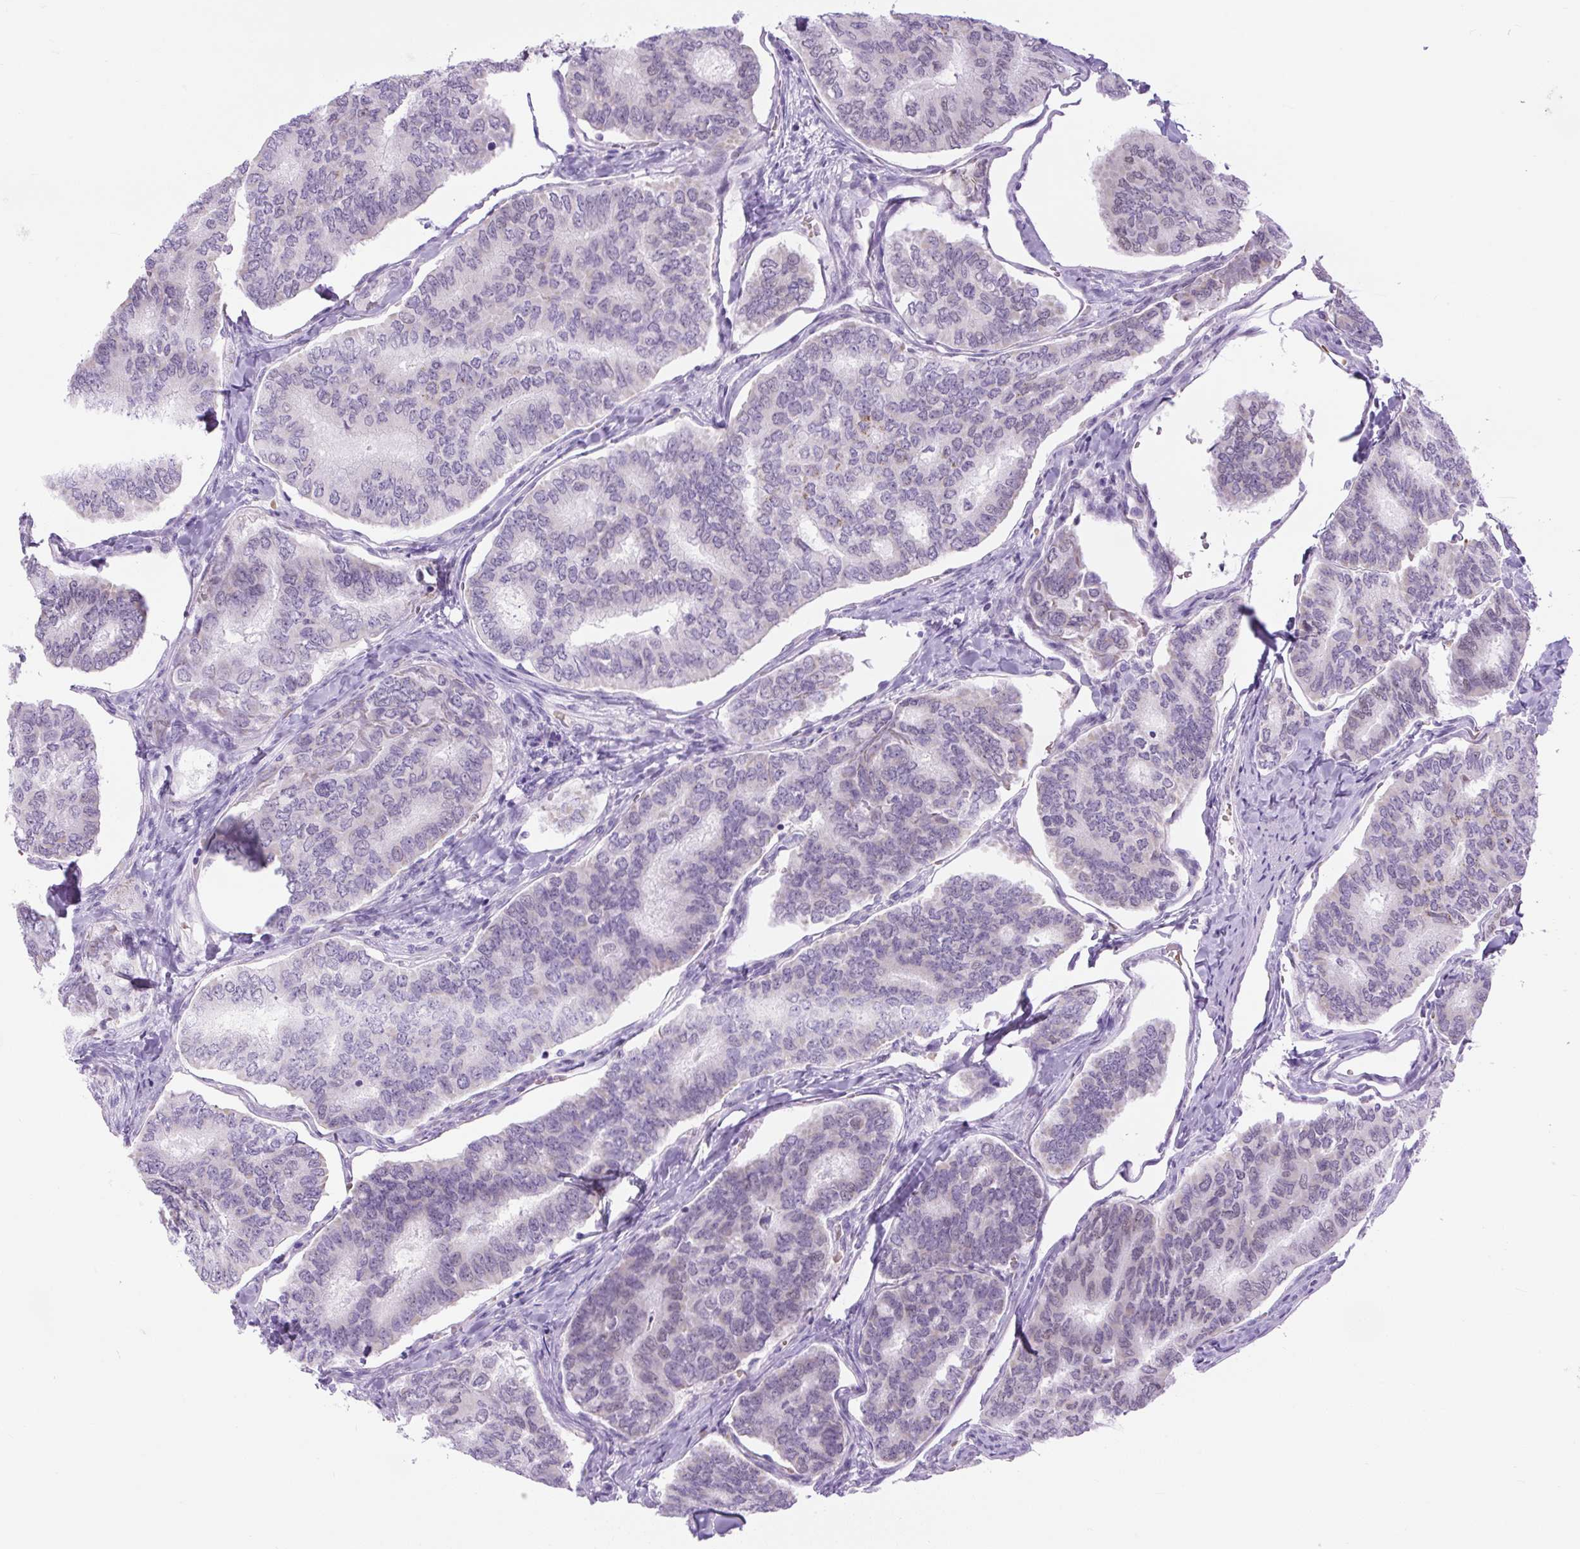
{"staining": {"intensity": "weak", "quantity": "<25%", "location": "nuclear"}, "tissue": "thyroid cancer", "cell_type": "Tumor cells", "image_type": "cancer", "snomed": [{"axis": "morphology", "description": "Papillary adenocarcinoma, NOS"}, {"axis": "topography", "description": "Thyroid gland"}], "caption": "Thyroid papillary adenocarcinoma was stained to show a protein in brown. There is no significant positivity in tumor cells.", "gene": "SCO2", "patient": {"sex": "female", "age": 35}}